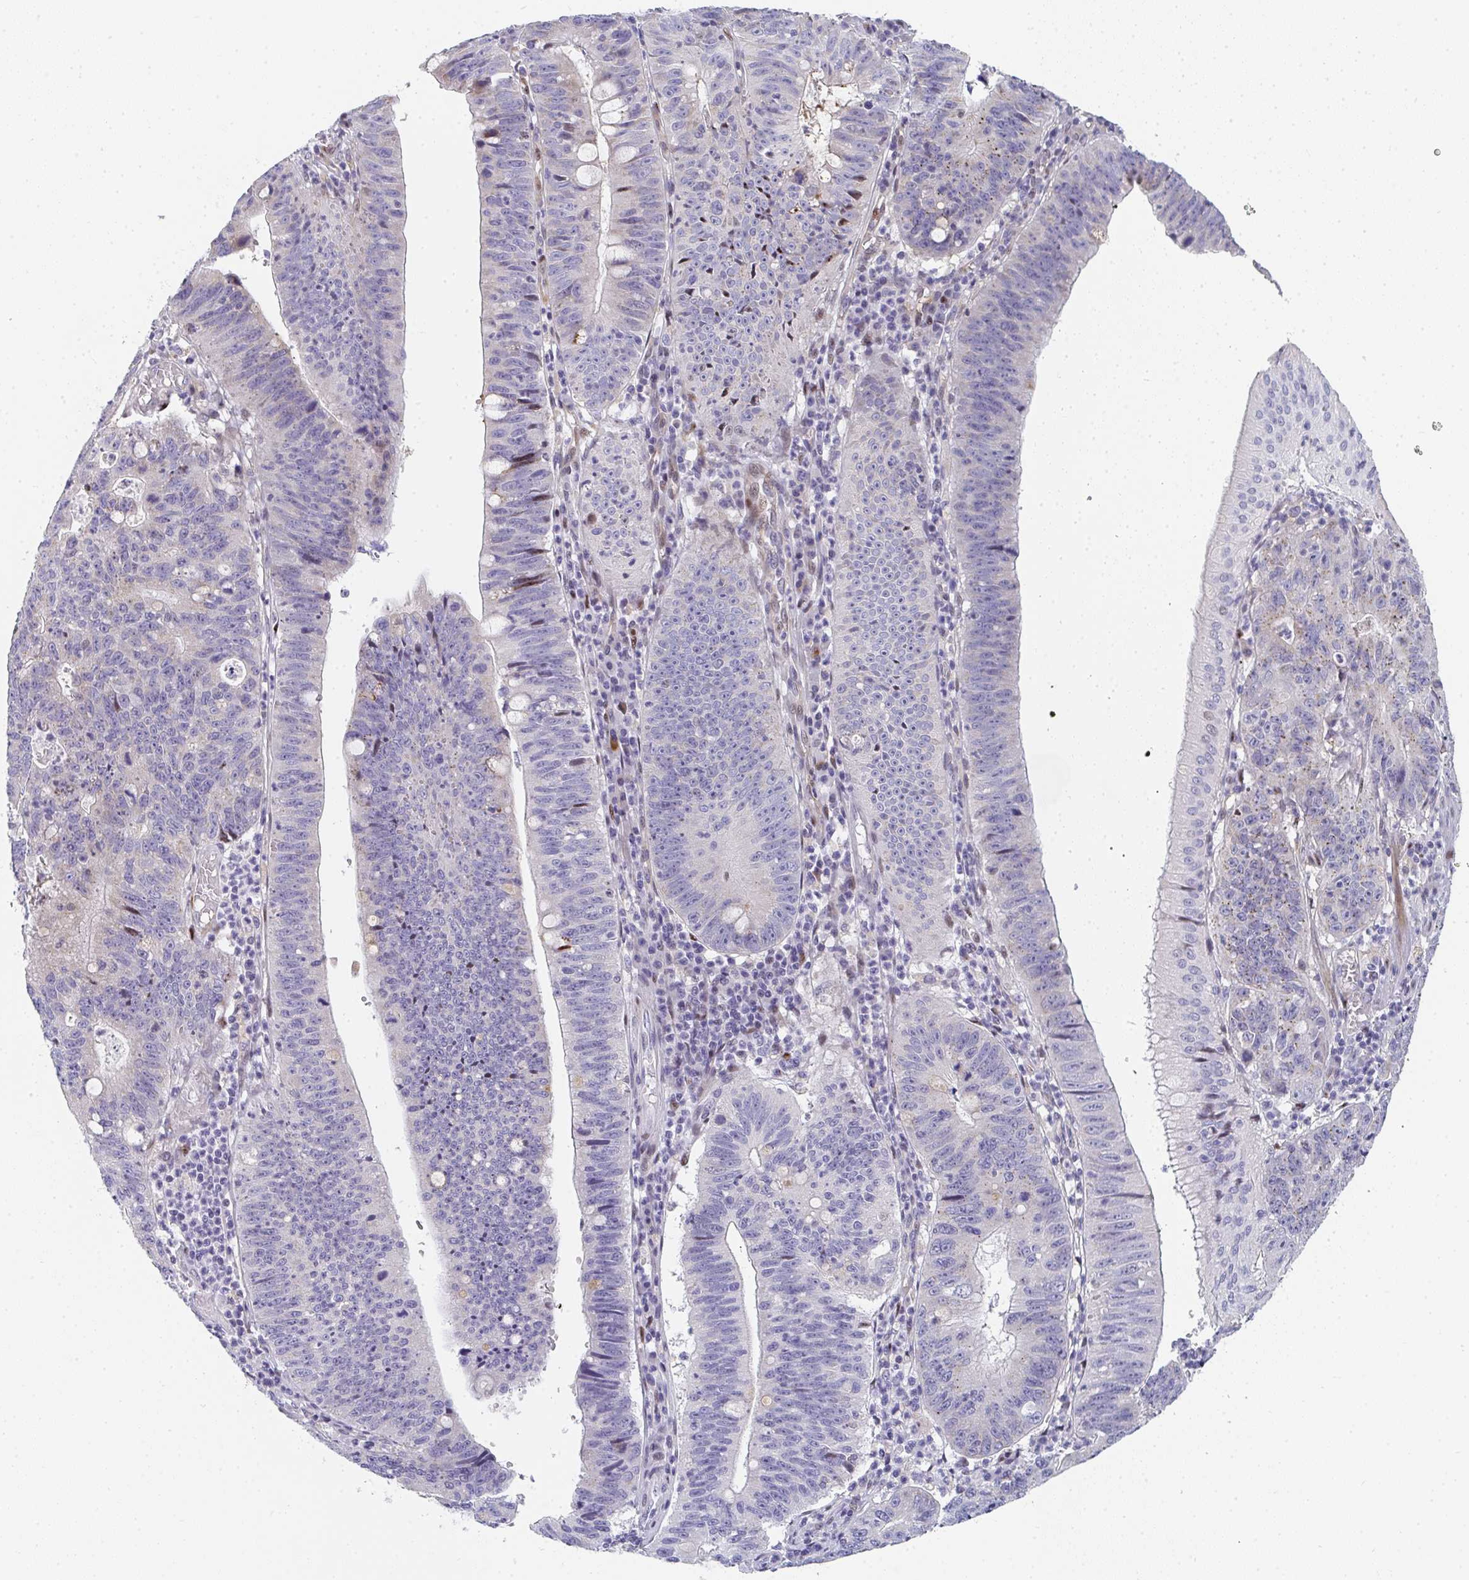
{"staining": {"intensity": "moderate", "quantity": "<25%", "location": "nuclear"}, "tissue": "stomach cancer", "cell_type": "Tumor cells", "image_type": "cancer", "snomed": [{"axis": "morphology", "description": "Adenocarcinoma, NOS"}, {"axis": "topography", "description": "Stomach"}], "caption": "Approximately <25% of tumor cells in stomach cancer demonstrate moderate nuclear protein positivity as visualized by brown immunohistochemical staining.", "gene": "ZIC3", "patient": {"sex": "male", "age": 59}}